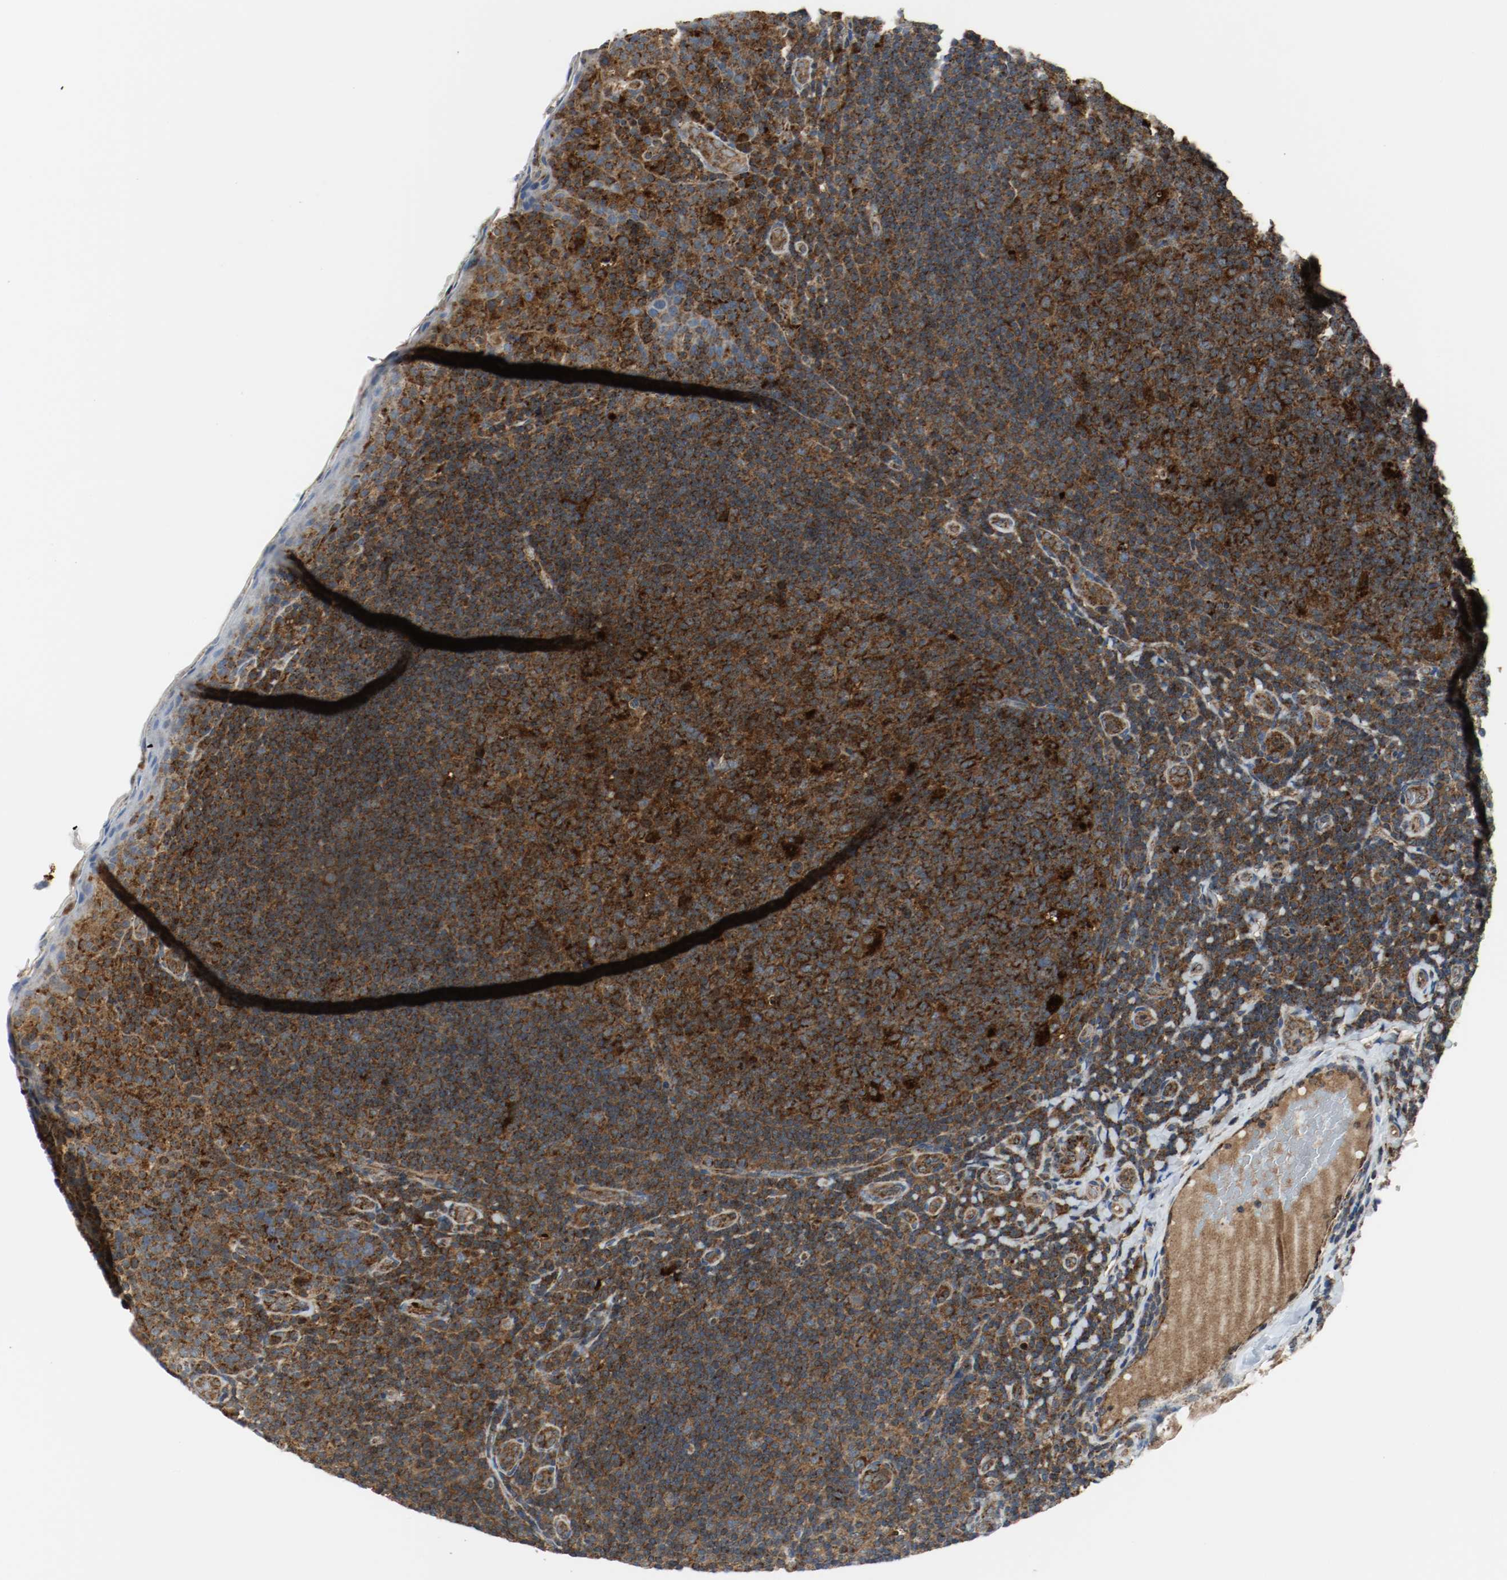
{"staining": {"intensity": "strong", "quantity": ">75%", "location": "cytoplasmic/membranous"}, "tissue": "tonsil", "cell_type": "Germinal center cells", "image_type": "normal", "snomed": [{"axis": "morphology", "description": "Normal tissue, NOS"}, {"axis": "topography", "description": "Tonsil"}], "caption": "This image reveals unremarkable tonsil stained with immunohistochemistry to label a protein in brown. The cytoplasmic/membranous of germinal center cells show strong positivity for the protein. Nuclei are counter-stained blue.", "gene": "TXNRD1", "patient": {"sex": "male", "age": 17}}